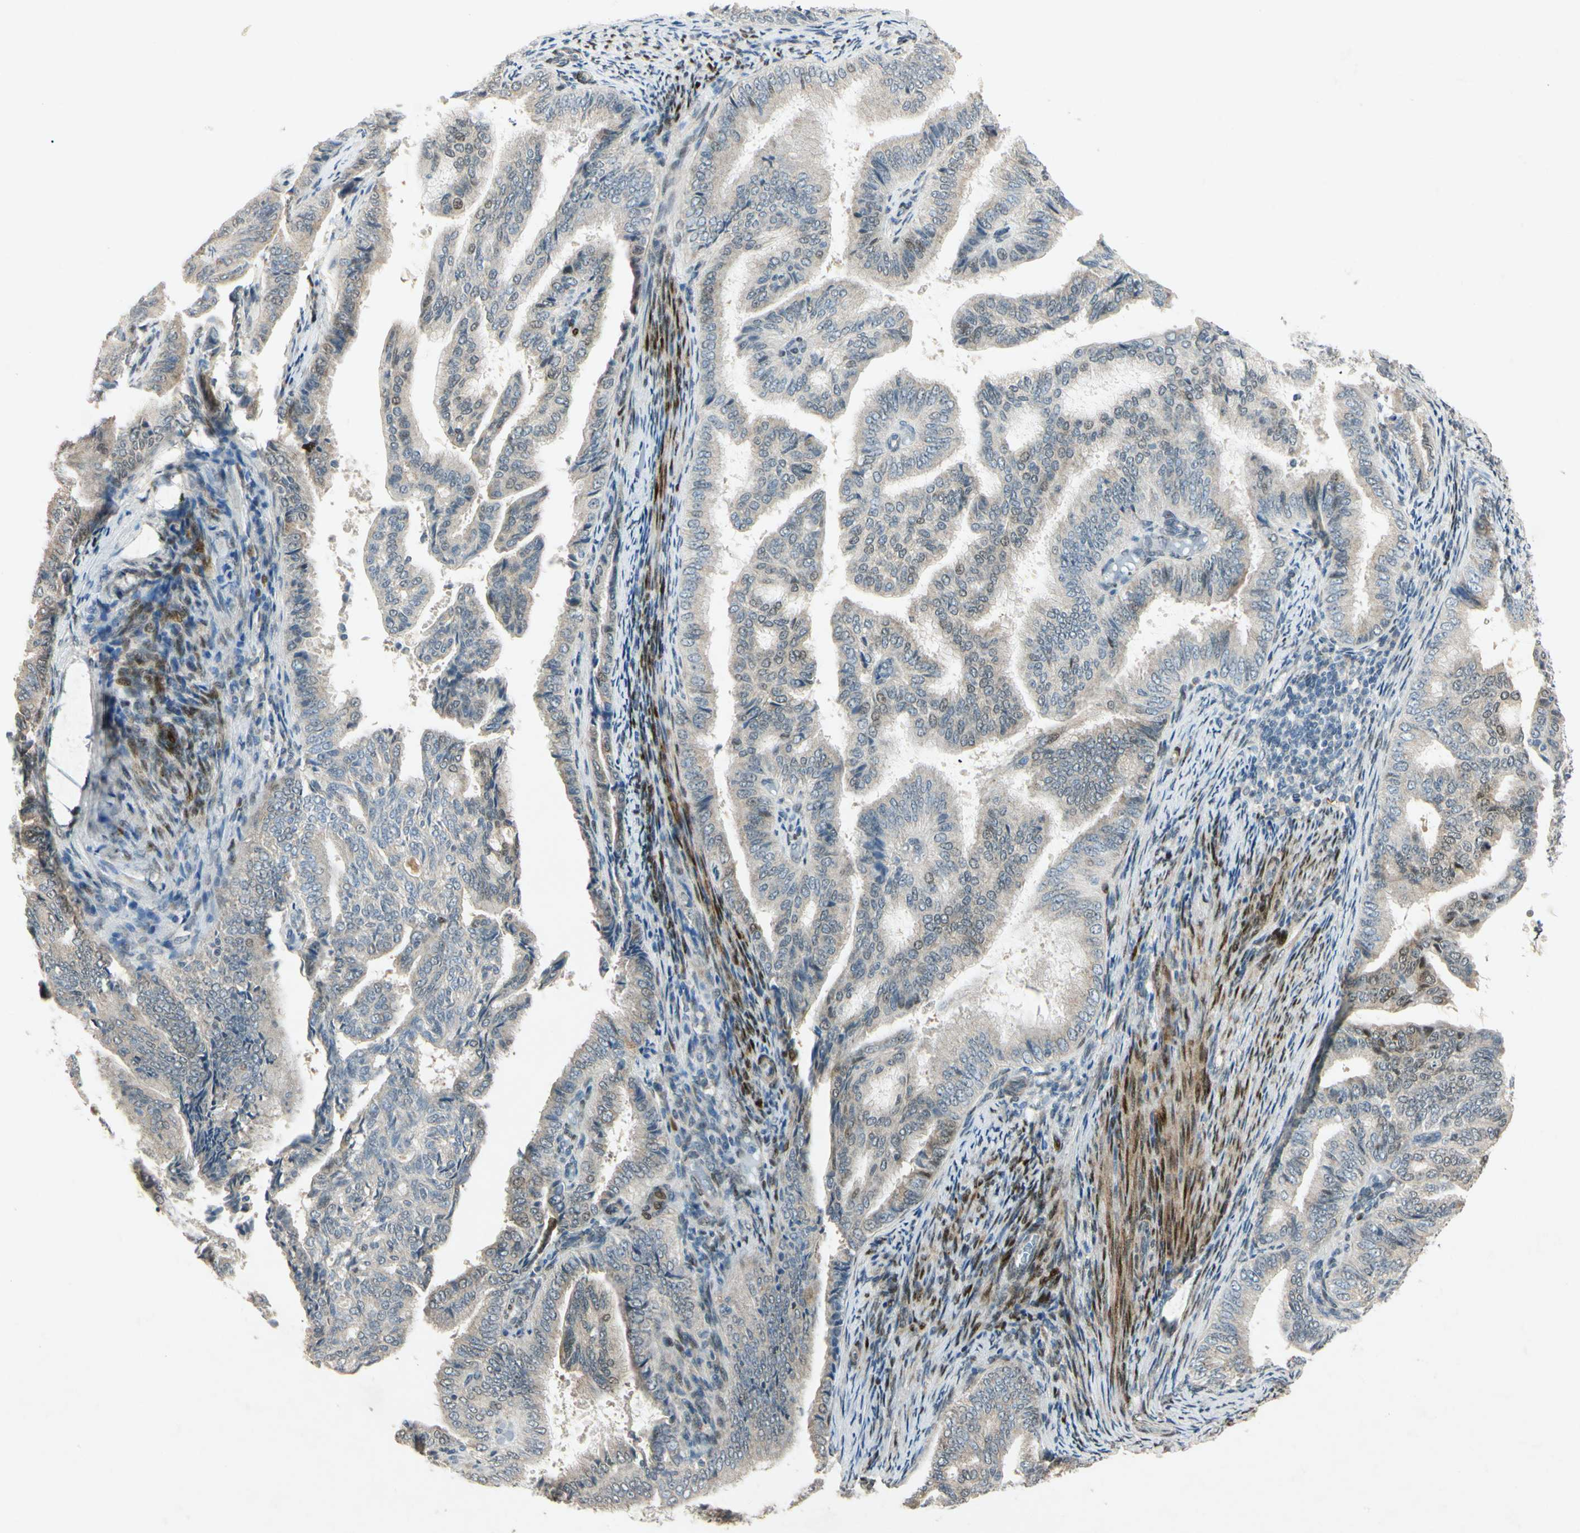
{"staining": {"intensity": "weak", "quantity": "25%-75%", "location": "cytoplasmic/membranous"}, "tissue": "endometrial cancer", "cell_type": "Tumor cells", "image_type": "cancer", "snomed": [{"axis": "morphology", "description": "Adenocarcinoma, NOS"}, {"axis": "topography", "description": "Endometrium"}], "caption": "Protein analysis of endometrial cancer tissue shows weak cytoplasmic/membranous expression in approximately 25%-75% of tumor cells. (brown staining indicates protein expression, while blue staining denotes nuclei).", "gene": "HSPA1B", "patient": {"sex": "female", "age": 58}}